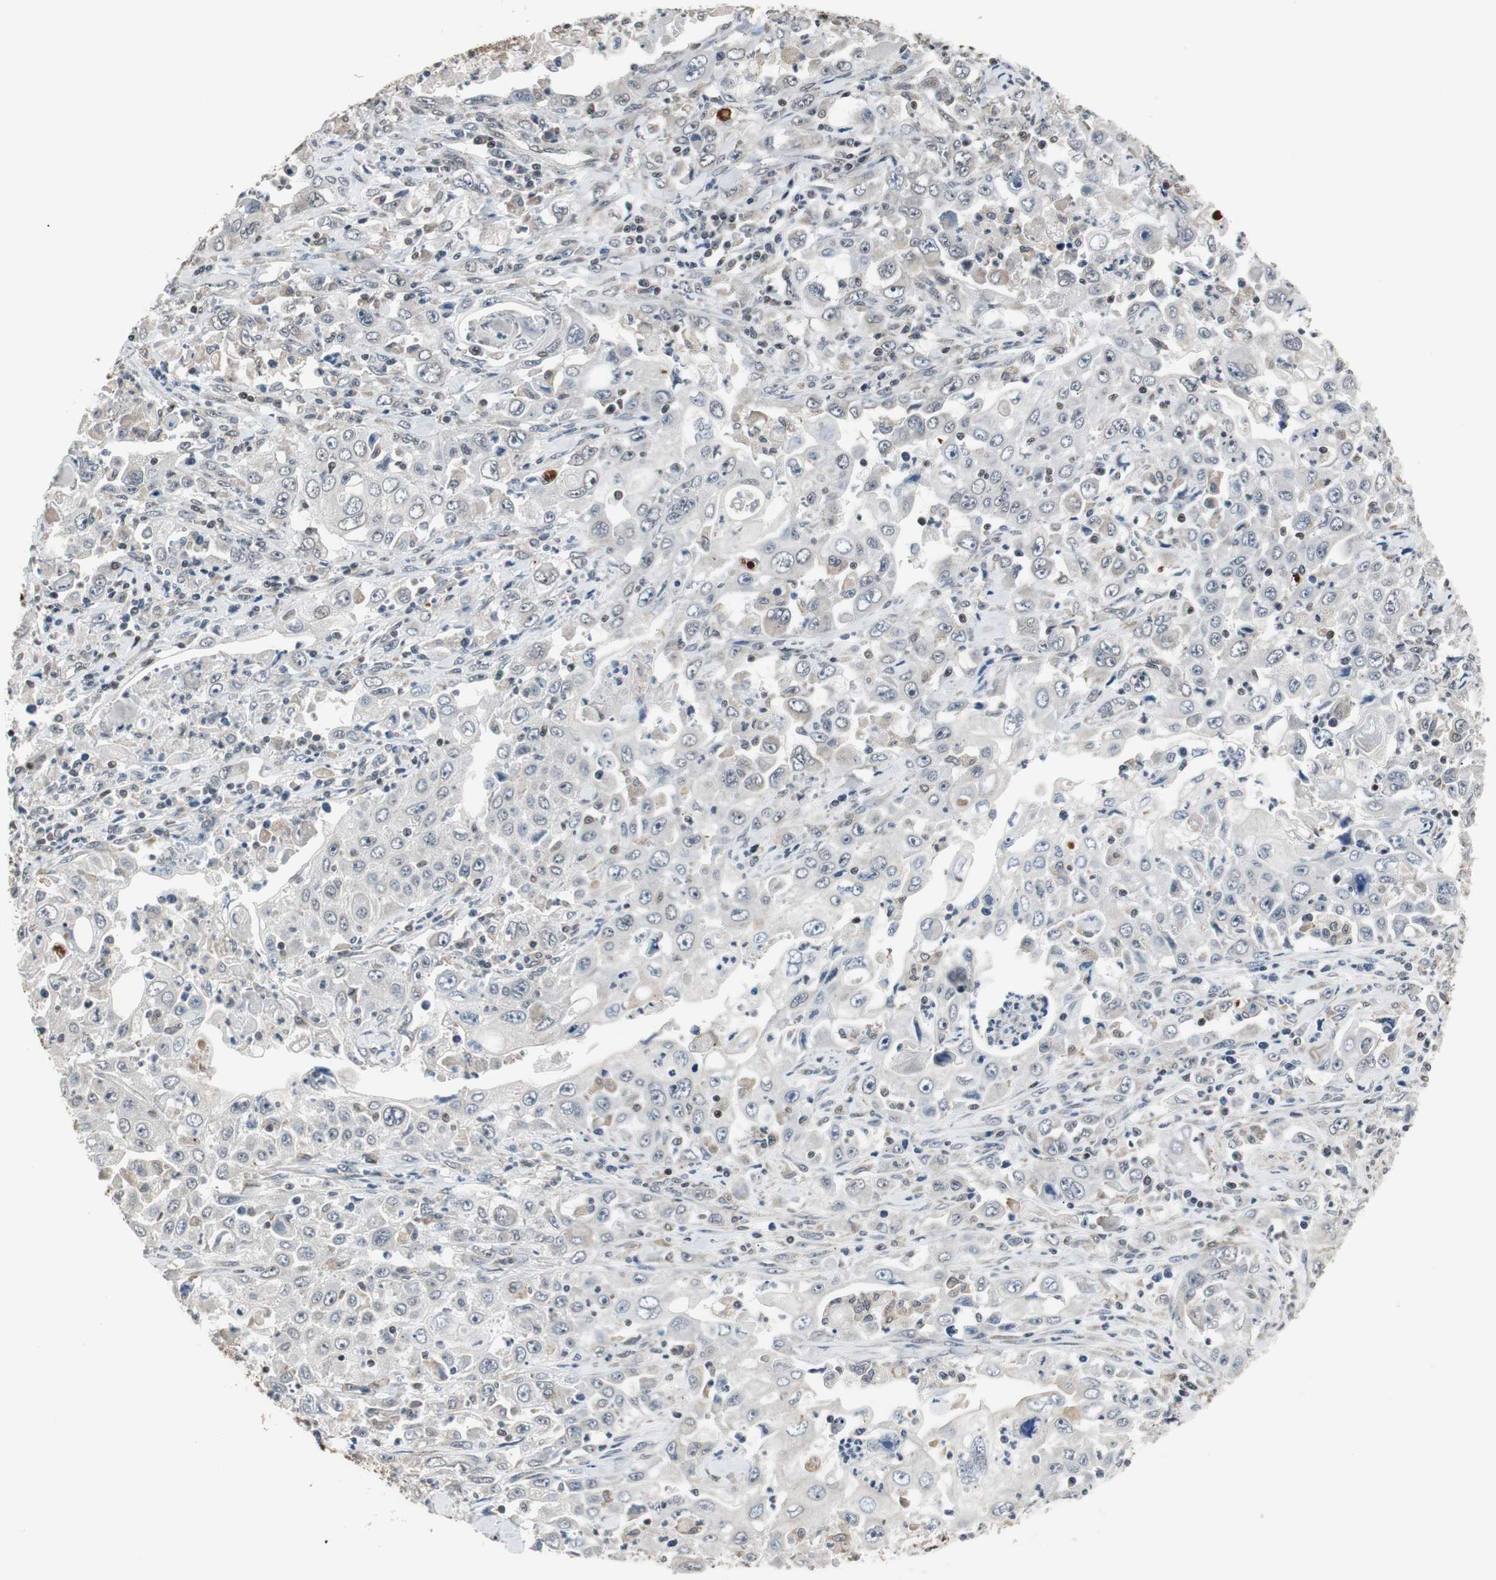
{"staining": {"intensity": "negative", "quantity": "none", "location": "none"}, "tissue": "pancreatic cancer", "cell_type": "Tumor cells", "image_type": "cancer", "snomed": [{"axis": "morphology", "description": "Adenocarcinoma, NOS"}, {"axis": "topography", "description": "Pancreas"}], "caption": "Immunohistochemical staining of adenocarcinoma (pancreatic) demonstrates no significant expression in tumor cells.", "gene": "TERF2IP", "patient": {"sex": "male", "age": 70}}